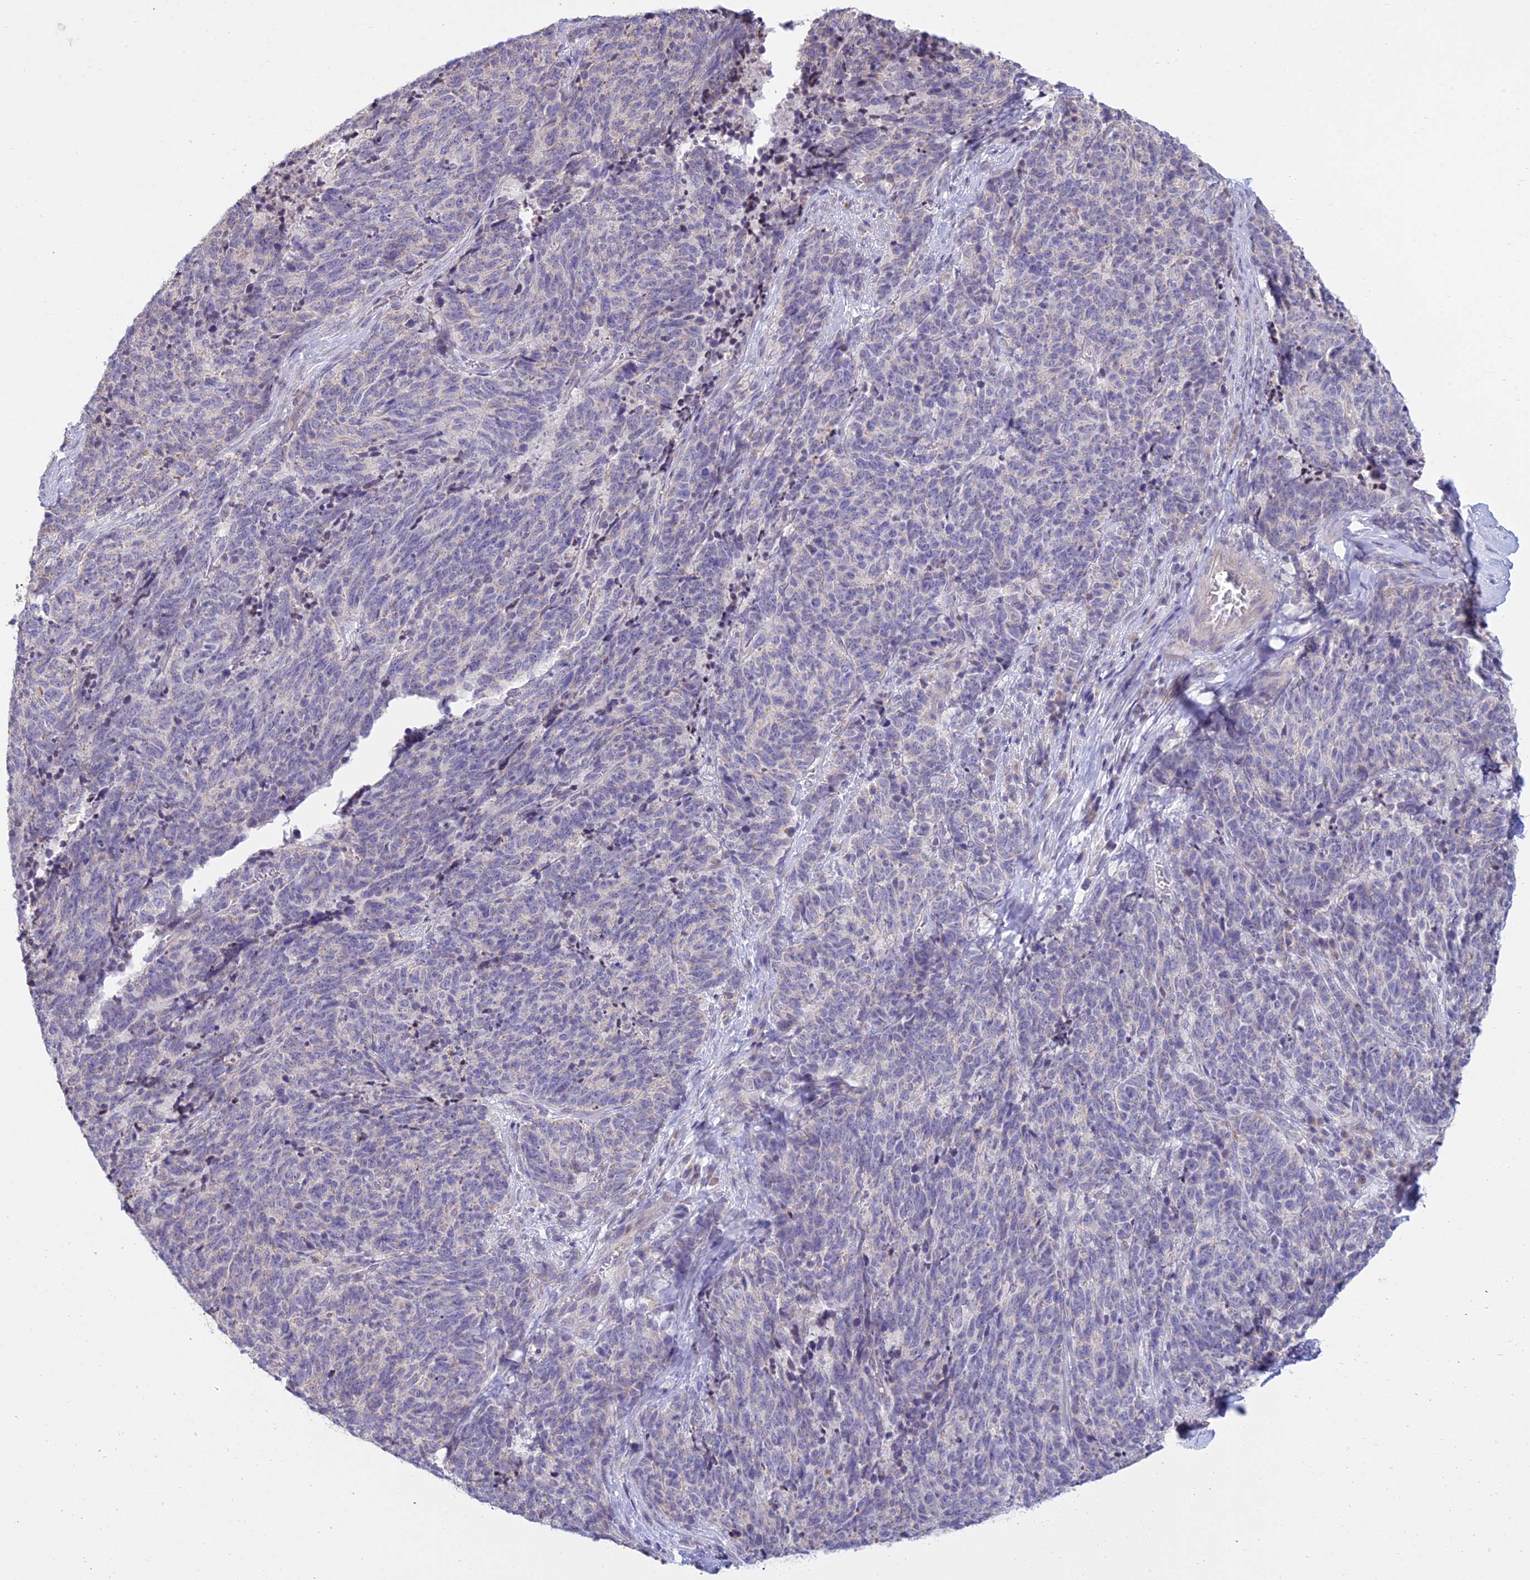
{"staining": {"intensity": "negative", "quantity": "none", "location": "none"}, "tissue": "cervical cancer", "cell_type": "Tumor cells", "image_type": "cancer", "snomed": [{"axis": "morphology", "description": "Squamous cell carcinoma, NOS"}, {"axis": "topography", "description": "Cervix"}], "caption": "Squamous cell carcinoma (cervical) stained for a protein using immunohistochemistry (IHC) displays no expression tumor cells.", "gene": "CFAP206", "patient": {"sex": "female", "age": 29}}